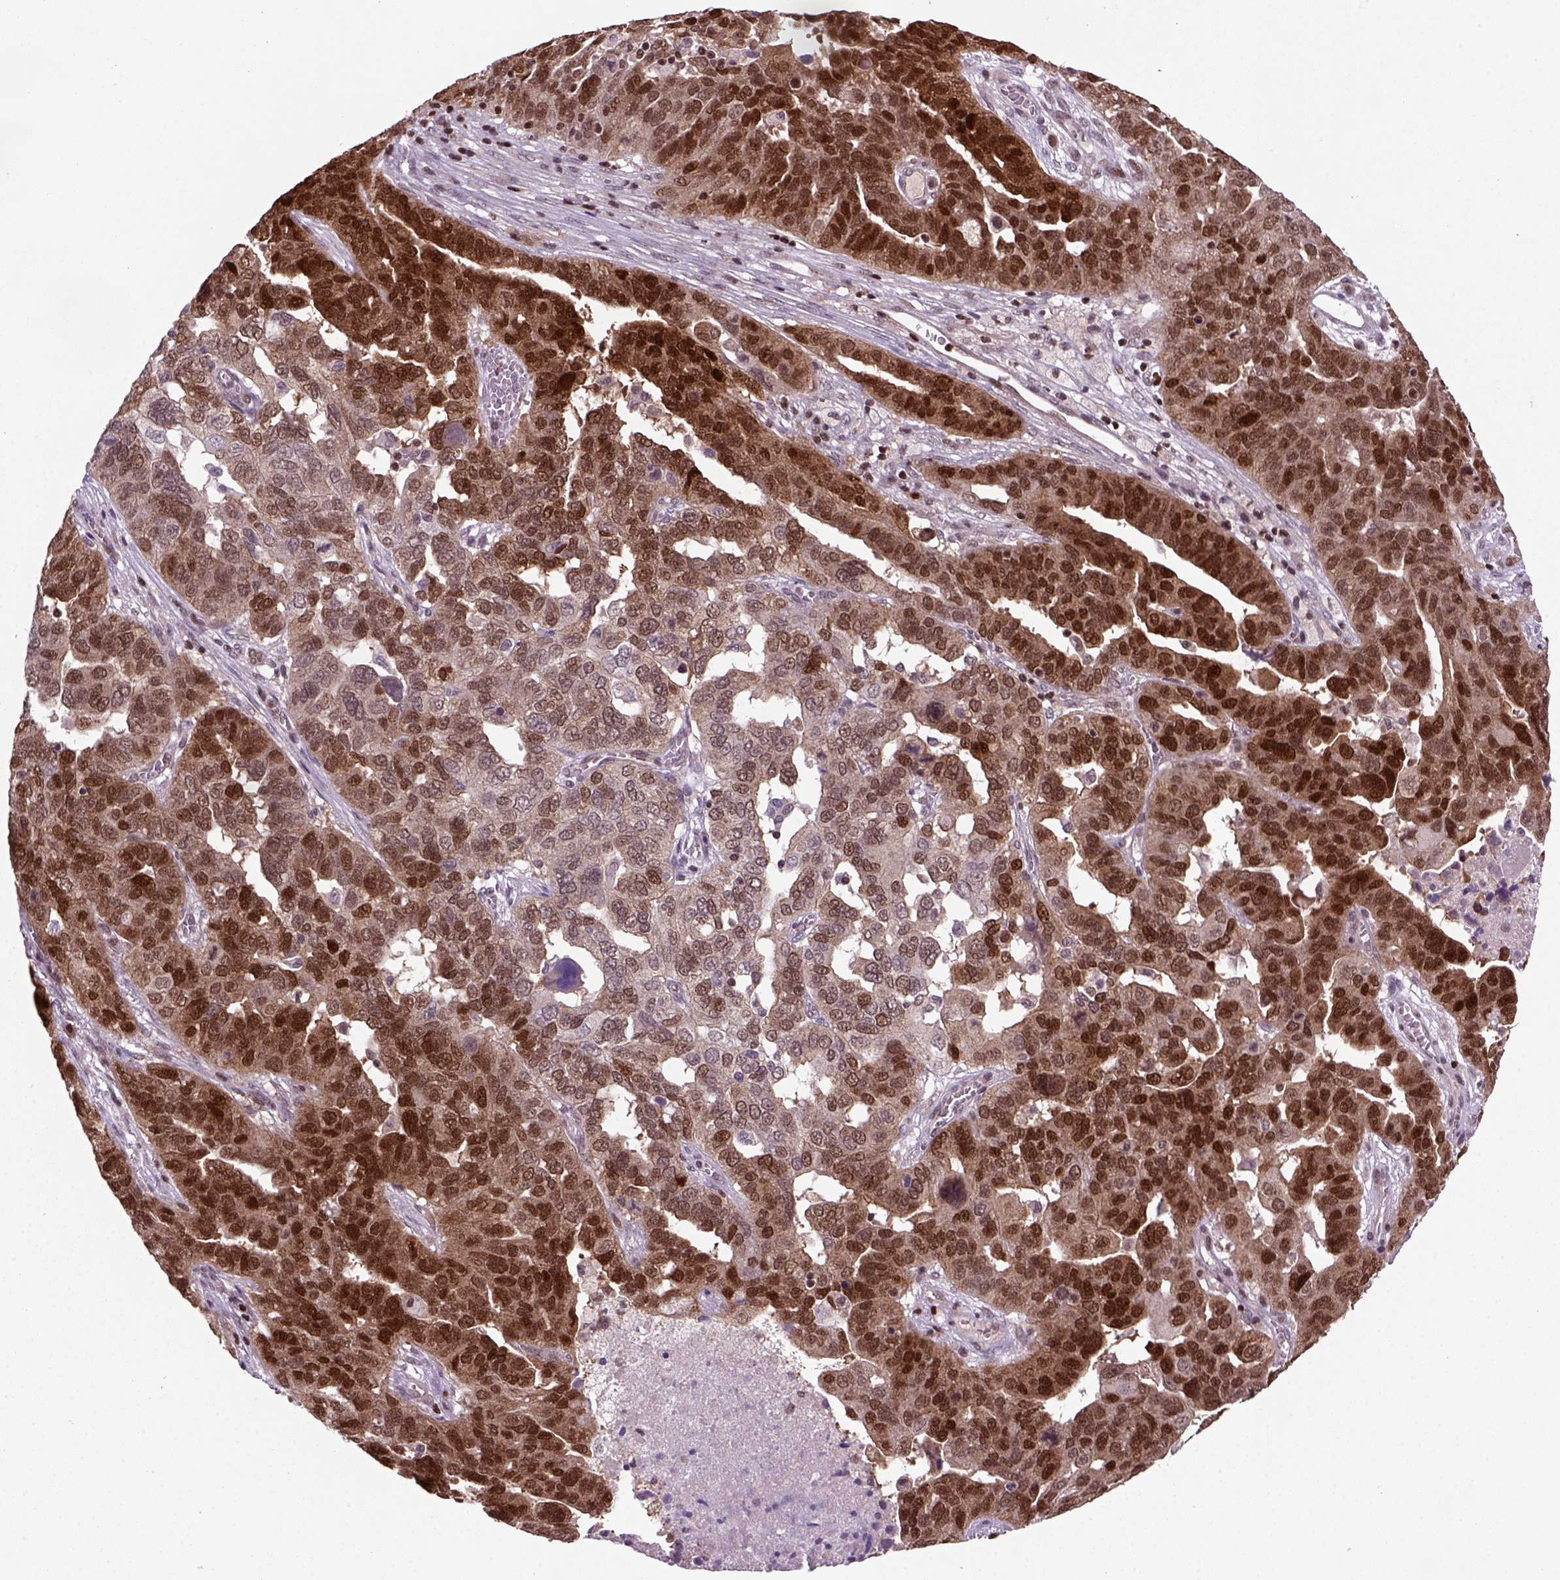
{"staining": {"intensity": "strong", "quantity": ">75%", "location": "nuclear"}, "tissue": "ovarian cancer", "cell_type": "Tumor cells", "image_type": "cancer", "snomed": [{"axis": "morphology", "description": "Carcinoma, endometroid"}, {"axis": "topography", "description": "Soft tissue"}, {"axis": "topography", "description": "Ovary"}], "caption": "Protein expression analysis of ovarian cancer (endometroid carcinoma) demonstrates strong nuclear staining in approximately >75% of tumor cells.", "gene": "MGMT", "patient": {"sex": "female", "age": 52}}